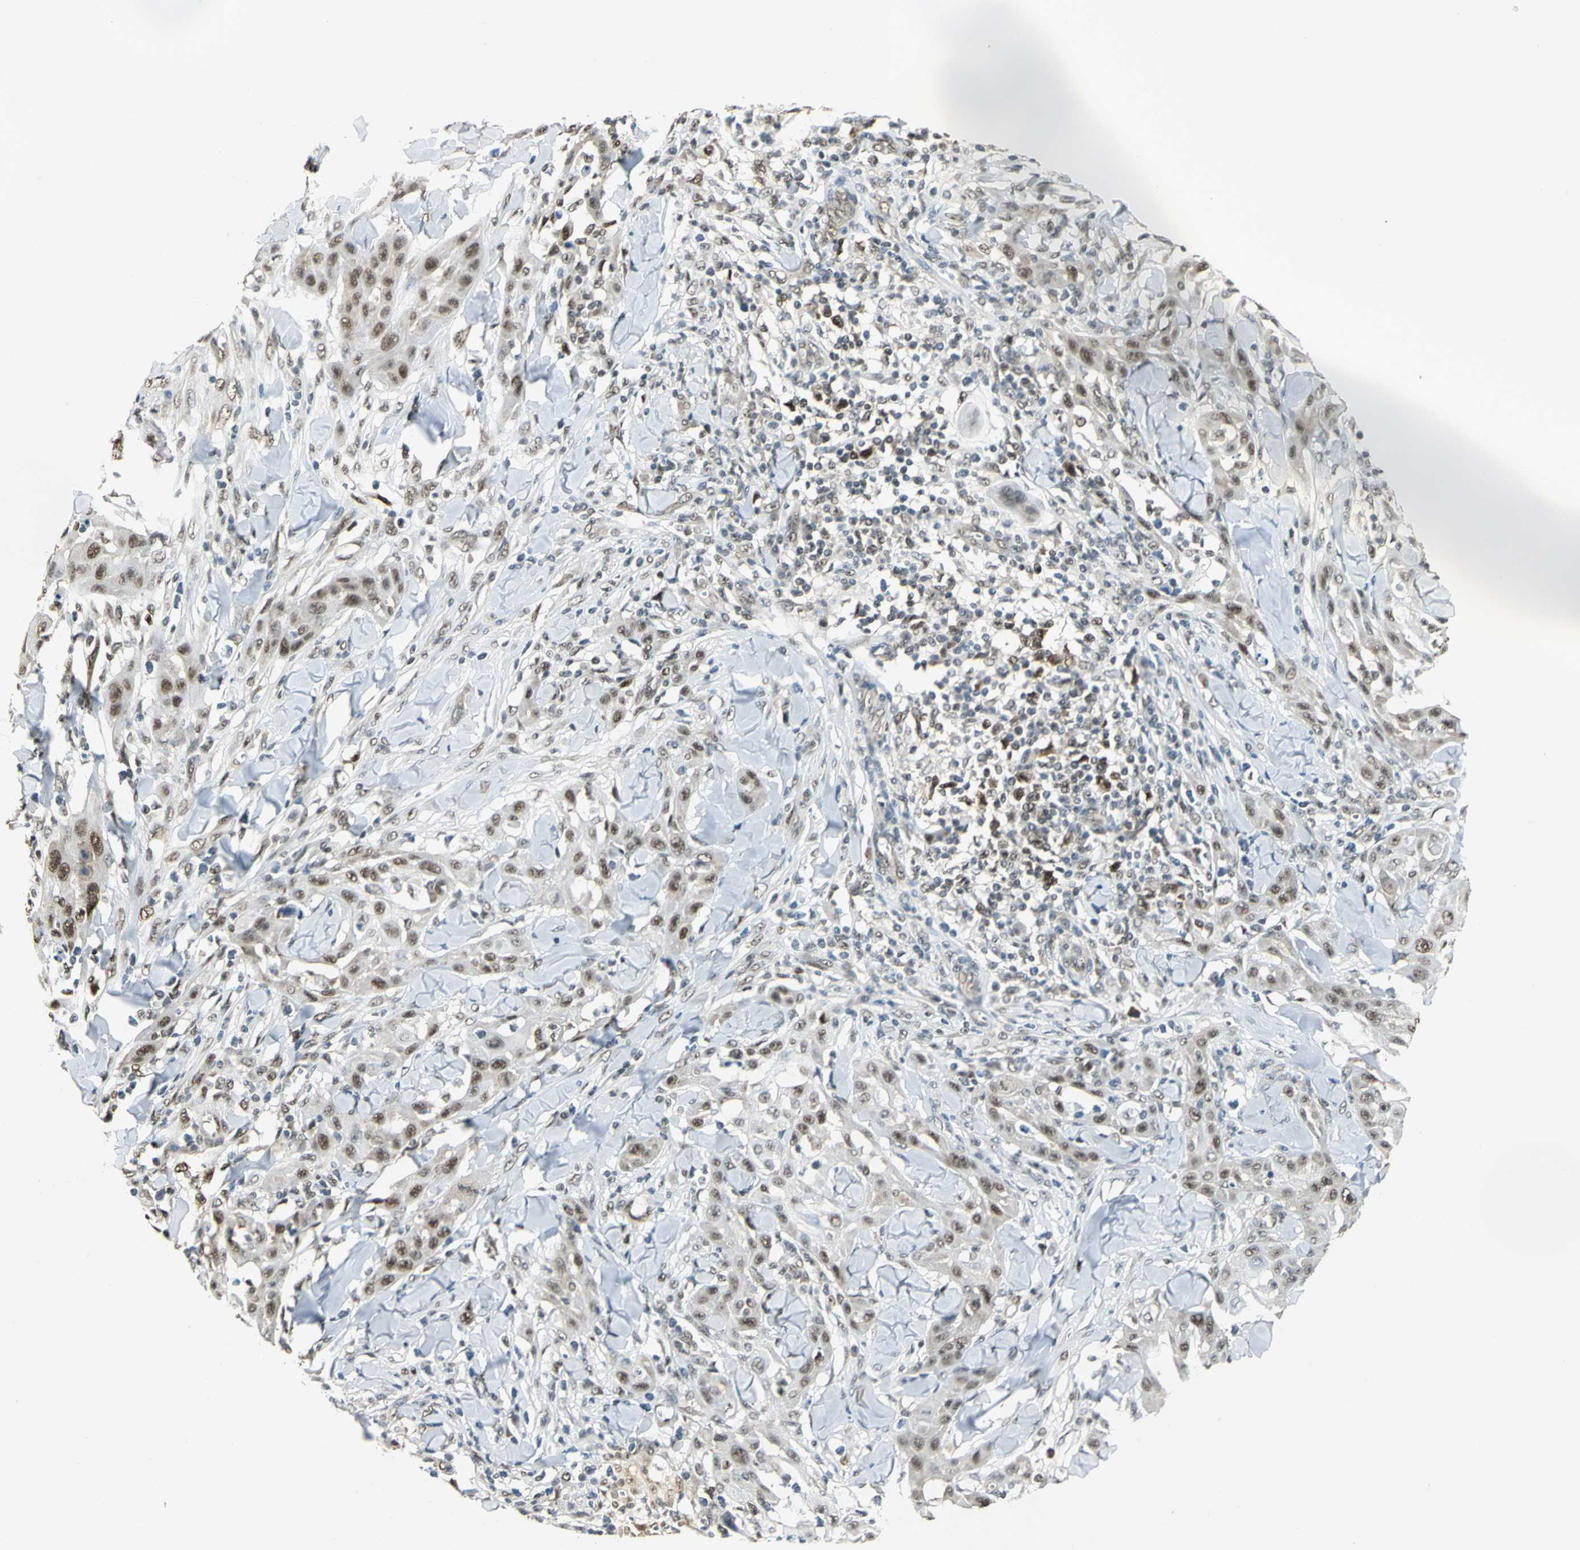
{"staining": {"intensity": "strong", "quantity": "25%-75%", "location": "nuclear"}, "tissue": "skin cancer", "cell_type": "Tumor cells", "image_type": "cancer", "snomed": [{"axis": "morphology", "description": "Squamous cell carcinoma, NOS"}, {"axis": "topography", "description": "Skin"}], "caption": "Immunohistochemical staining of human skin squamous cell carcinoma reveals high levels of strong nuclear protein positivity in about 25%-75% of tumor cells. The staining was performed using DAB to visualize the protein expression in brown, while the nuclei were stained in blue with hematoxylin (Magnification: 20x).", "gene": "DDX5", "patient": {"sex": "male", "age": 24}}